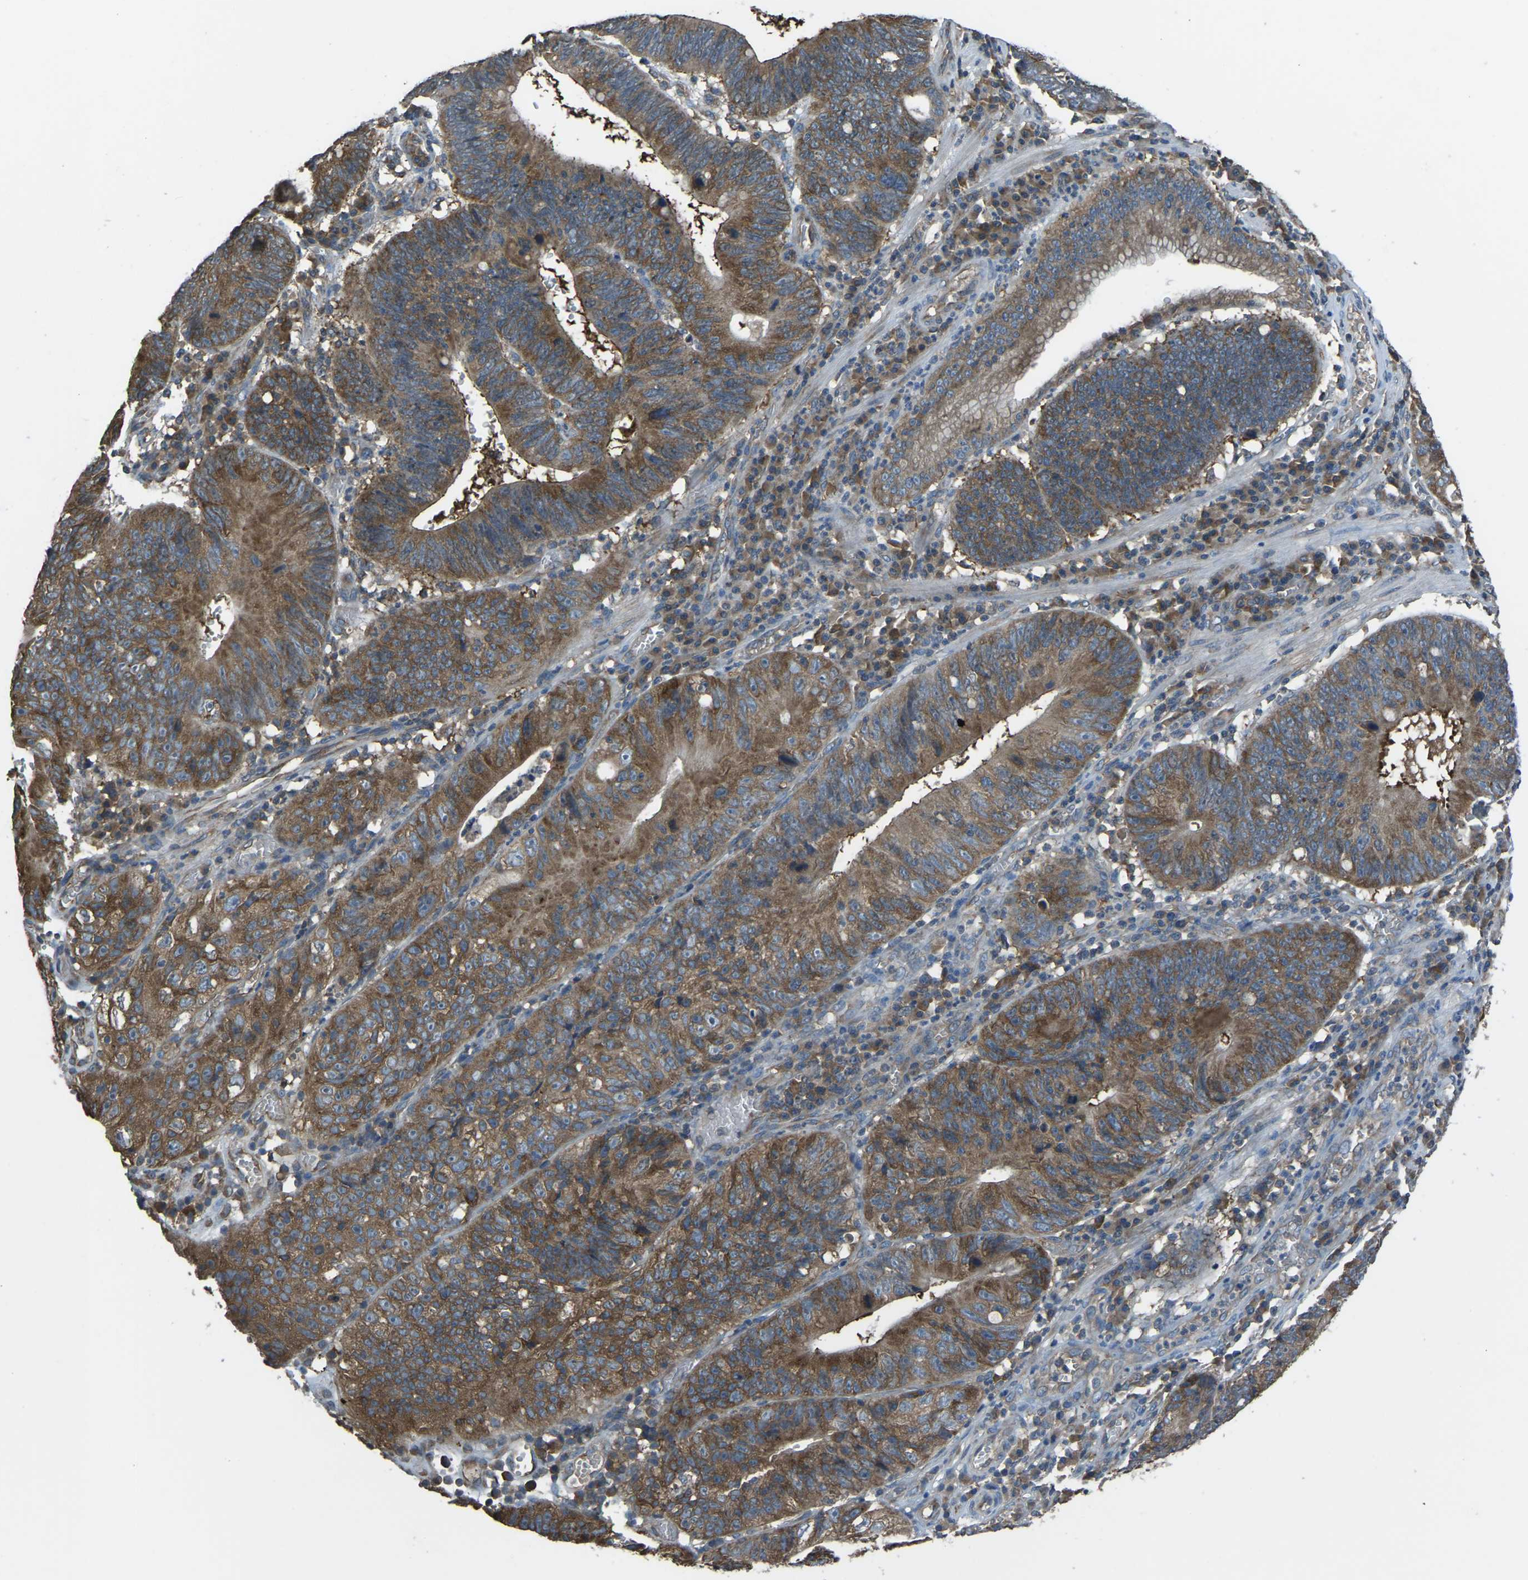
{"staining": {"intensity": "strong", "quantity": ">75%", "location": "cytoplasmic/membranous"}, "tissue": "stomach cancer", "cell_type": "Tumor cells", "image_type": "cancer", "snomed": [{"axis": "morphology", "description": "Adenocarcinoma, NOS"}, {"axis": "topography", "description": "Stomach"}], "caption": "Strong cytoplasmic/membranous staining is present in about >75% of tumor cells in stomach adenocarcinoma. (Stains: DAB (3,3'-diaminobenzidine) in brown, nuclei in blue, Microscopy: brightfield microscopy at high magnification).", "gene": "AIMP1", "patient": {"sex": "male", "age": 59}}